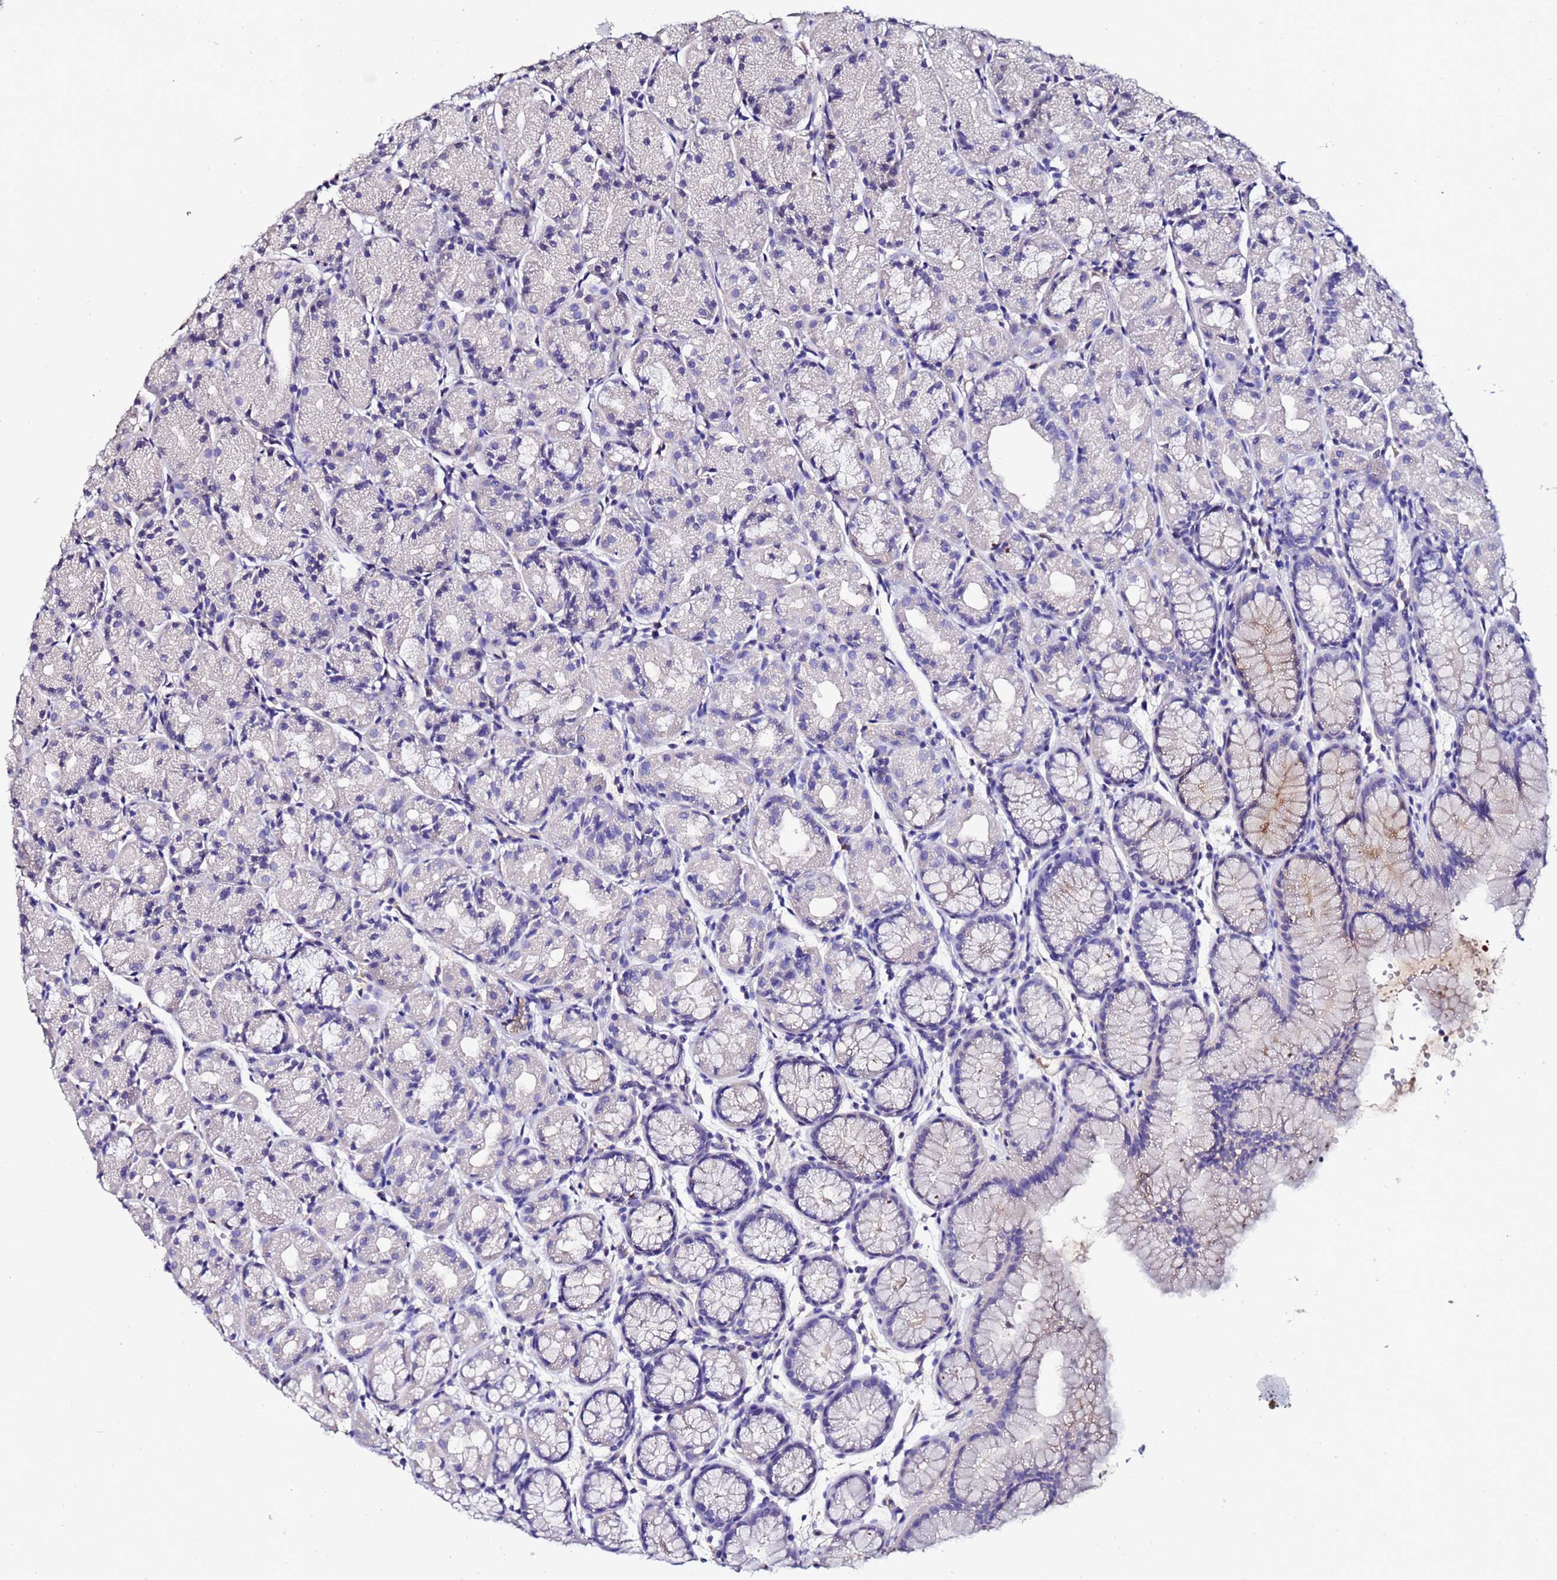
{"staining": {"intensity": "moderate", "quantity": "<25%", "location": "cytoplasmic/membranous"}, "tissue": "stomach", "cell_type": "Glandular cells", "image_type": "normal", "snomed": [{"axis": "morphology", "description": "Normal tissue, NOS"}, {"axis": "topography", "description": "Stomach, upper"}], "caption": "Protein staining by immunohistochemistry (IHC) shows moderate cytoplasmic/membranous staining in approximately <25% of glandular cells in unremarkable stomach.", "gene": "TUBAL3", "patient": {"sex": "male", "age": 47}}